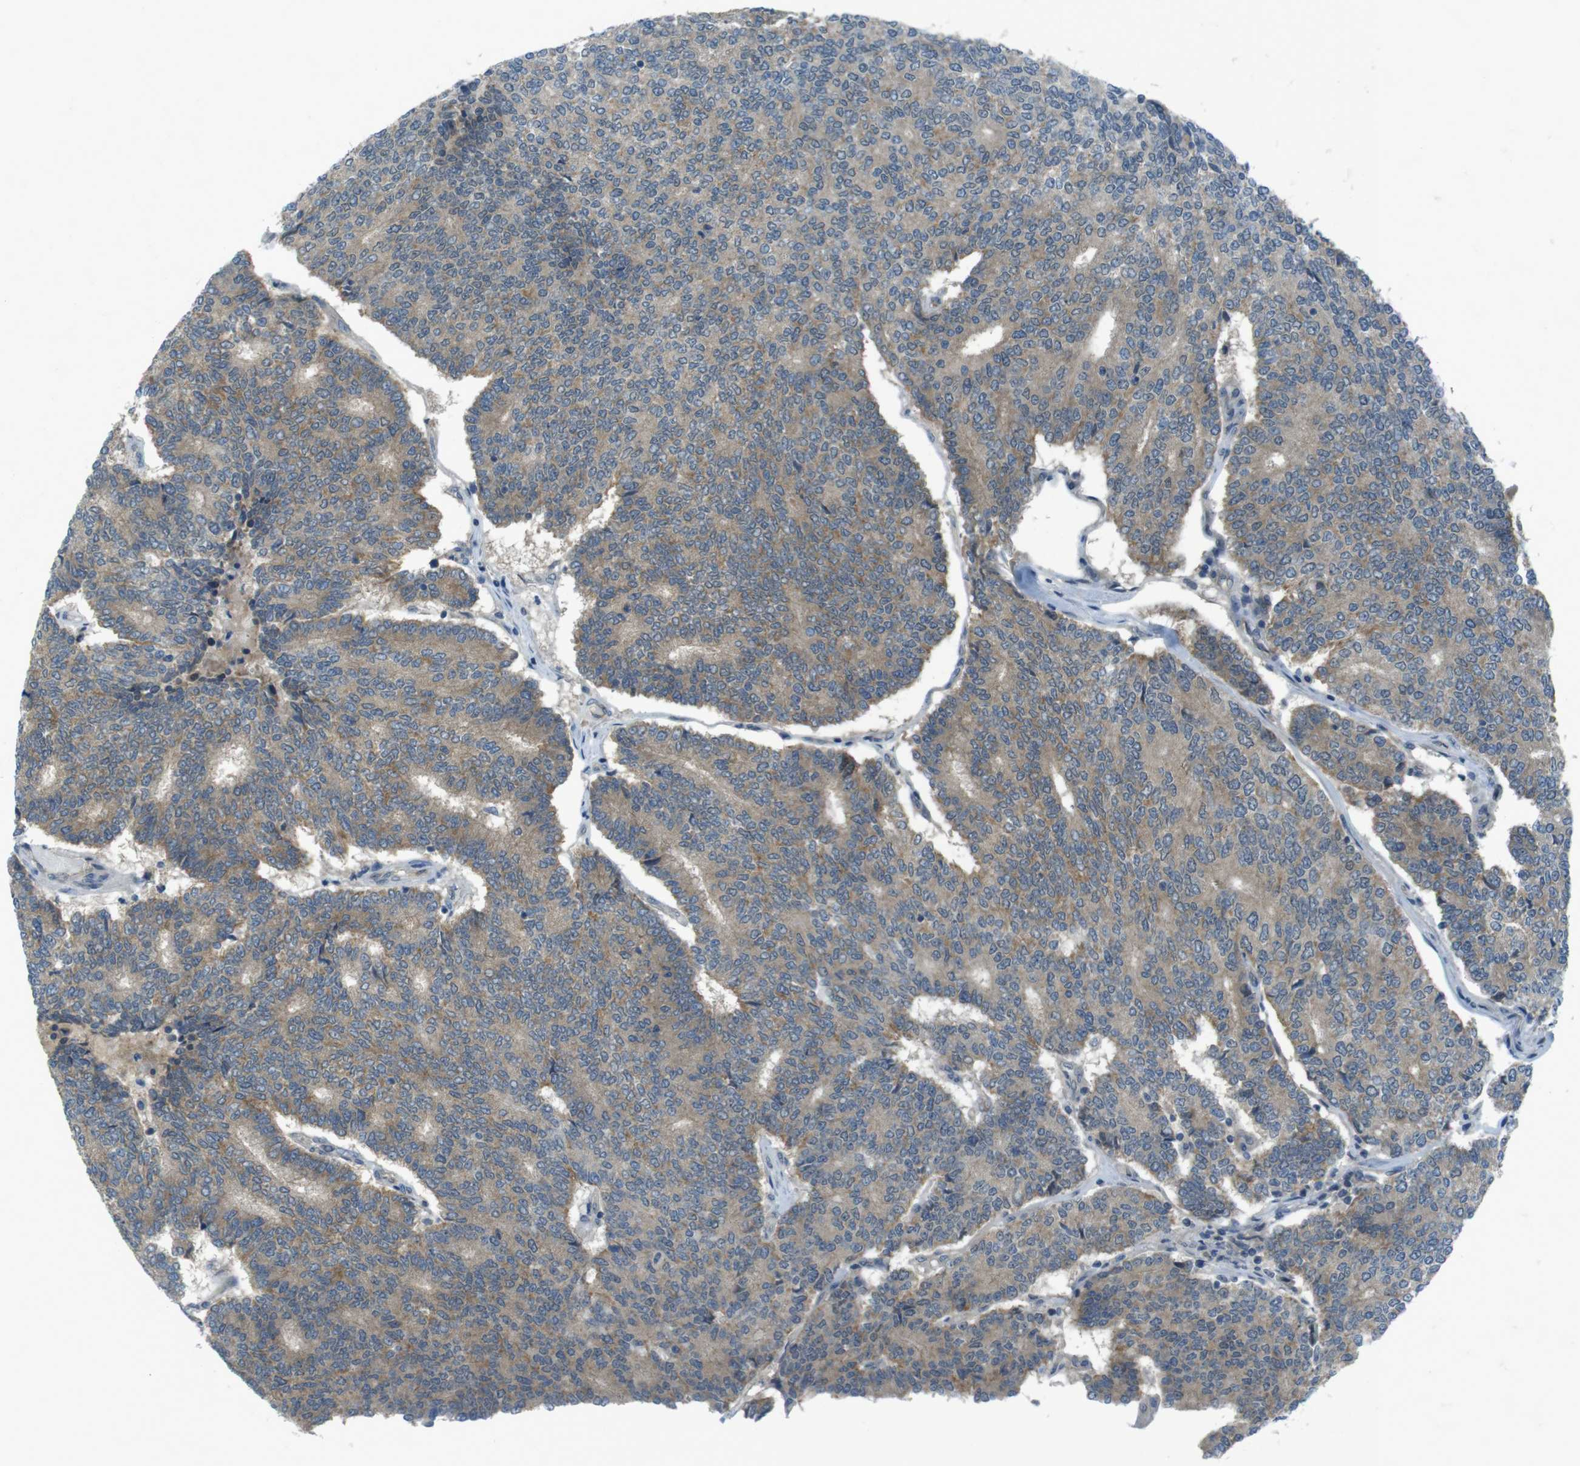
{"staining": {"intensity": "moderate", "quantity": "<25%", "location": "cytoplasmic/membranous"}, "tissue": "prostate cancer", "cell_type": "Tumor cells", "image_type": "cancer", "snomed": [{"axis": "morphology", "description": "Normal tissue, NOS"}, {"axis": "morphology", "description": "Adenocarcinoma, High grade"}, {"axis": "topography", "description": "Prostate"}, {"axis": "topography", "description": "Seminal veicle"}], "caption": "An IHC histopathology image of tumor tissue is shown. Protein staining in brown labels moderate cytoplasmic/membranous positivity in prostate cancer (high-grade adenocarcinoma) within tumor cells. Ihc stains the protein in brown and the nuclei are stained blue.", "gene": "ZDHHC20", "patient": {"sex": "male", "age": 55}}